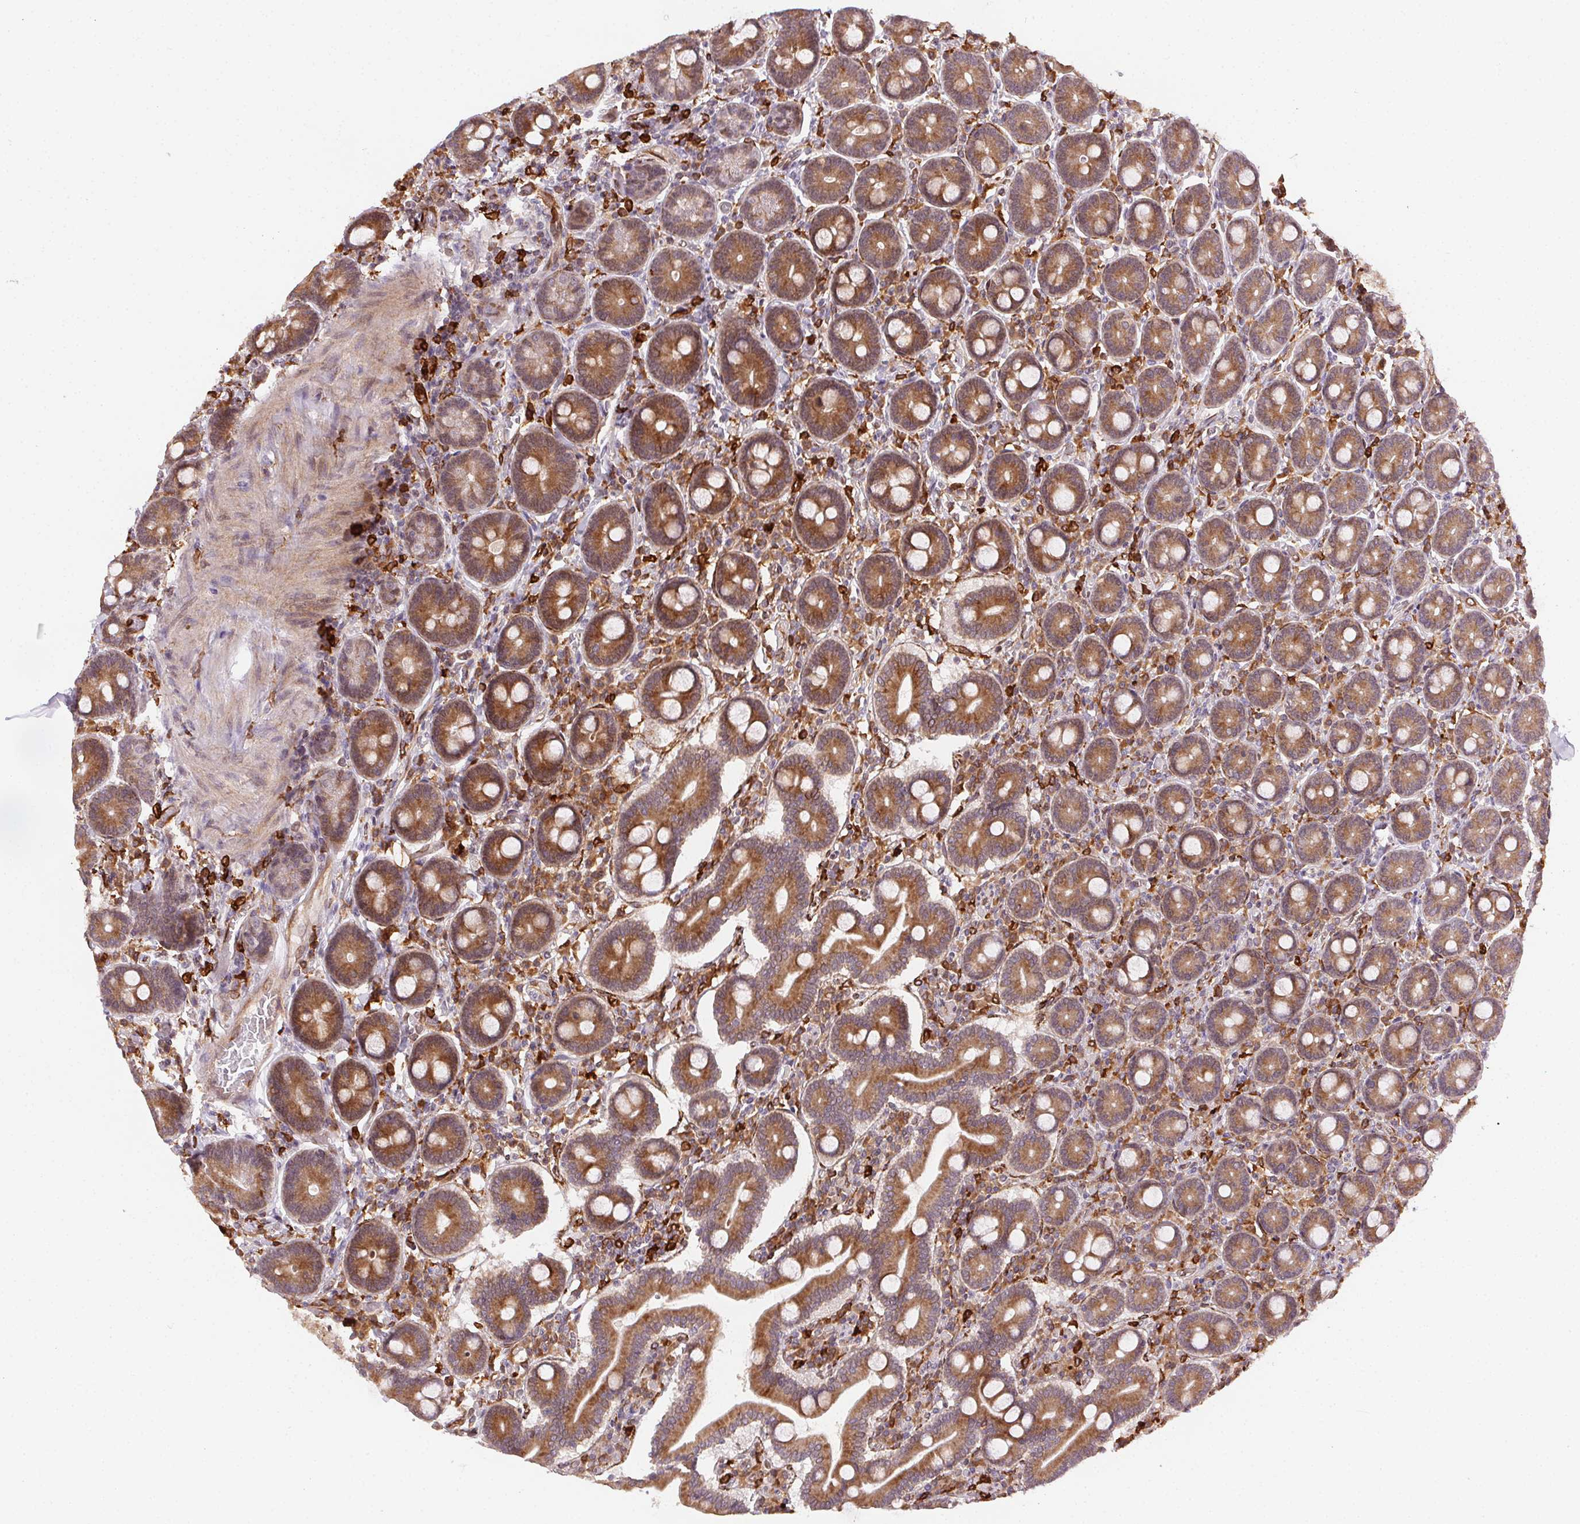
{"staining": {"intensity": "strong", "quantity": ">75%", "location": "cytoplasmic/membranous"}, "tissue": "duodenum", "cell_type": "Glandular cells", "image_type": "normal", "snomed": [{"axis": "morphology", "description": "Normal tissue, NOS"}, {"axis": "topography", "description": "Duodenum"}], "caption": "Immunohistochemical staining of unremarkable human duodenum demonstrates strong cytoplasmic/membranous protein positivity in approximately >75% of glandular cells. The staining was performed using DAB to visualize the protein expression in brown, while the nuclei were stained in blue with hematoxylin (Magnification: 20x).", "gene": "RNASET2", "patient": {"sex": "female", "age": 62}}